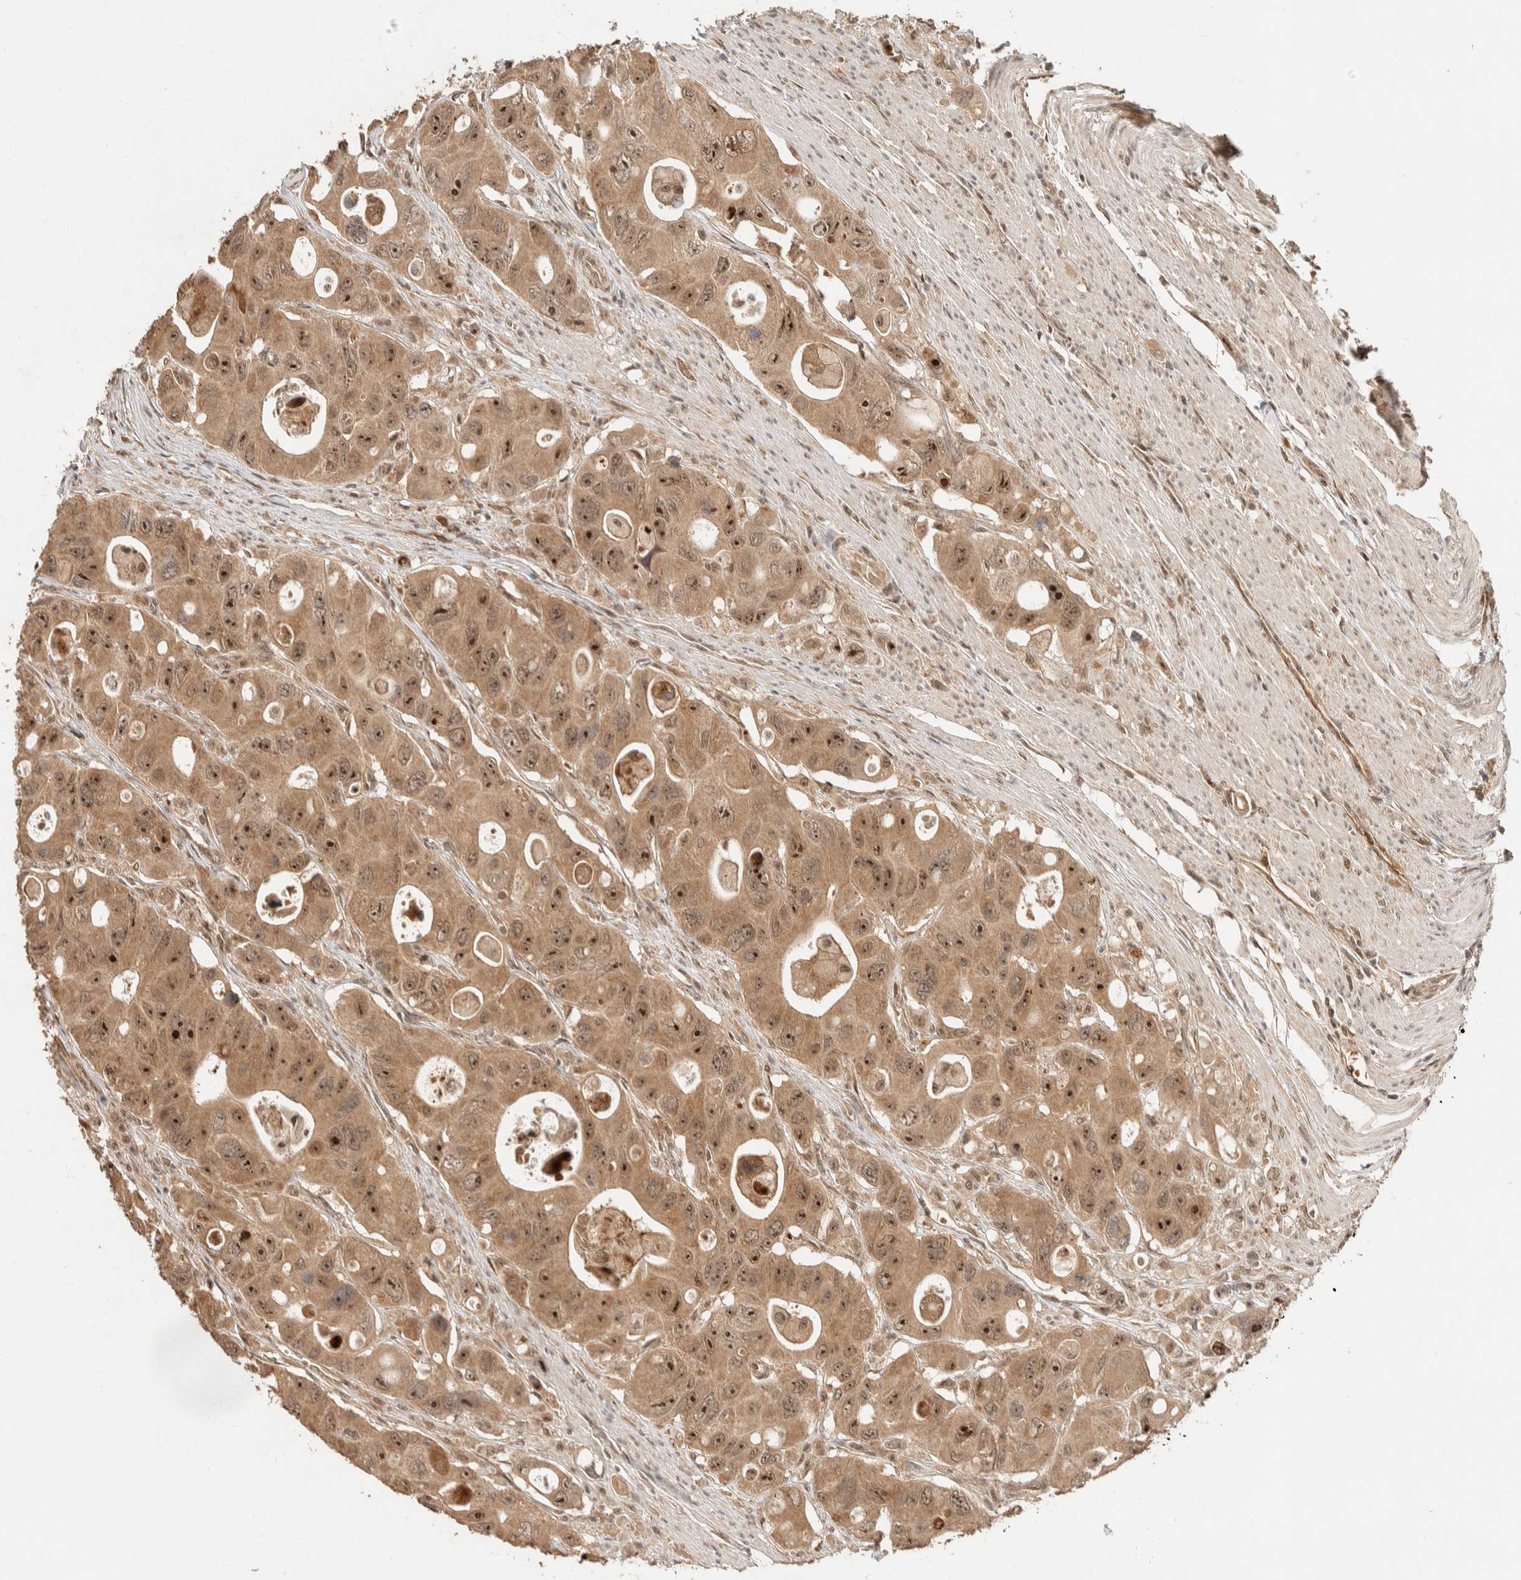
{"staining": {"intensity": "moderate", "quantity": ">75%", "location": "cytoplasmic/membranous,nuclear"}, "tissue": "colorectal cancer", "cell_type": "Tumor cells", "image_type": "cancer", "snomed": [{"axis": "morphology", "description": "Adenocarcinoma, NOS"}, {"axis": "topography", "description": "Colon"}], "caption": "Protein expression analysis of human colorectal cancer reveals moderate cytoplasmic/membranous and nuclear expression in approximately >75% of tumor cells. Nuclei are stained in blue.", "gene": "ZBTB2", "patient": {"sex": "female", "age": 46}}